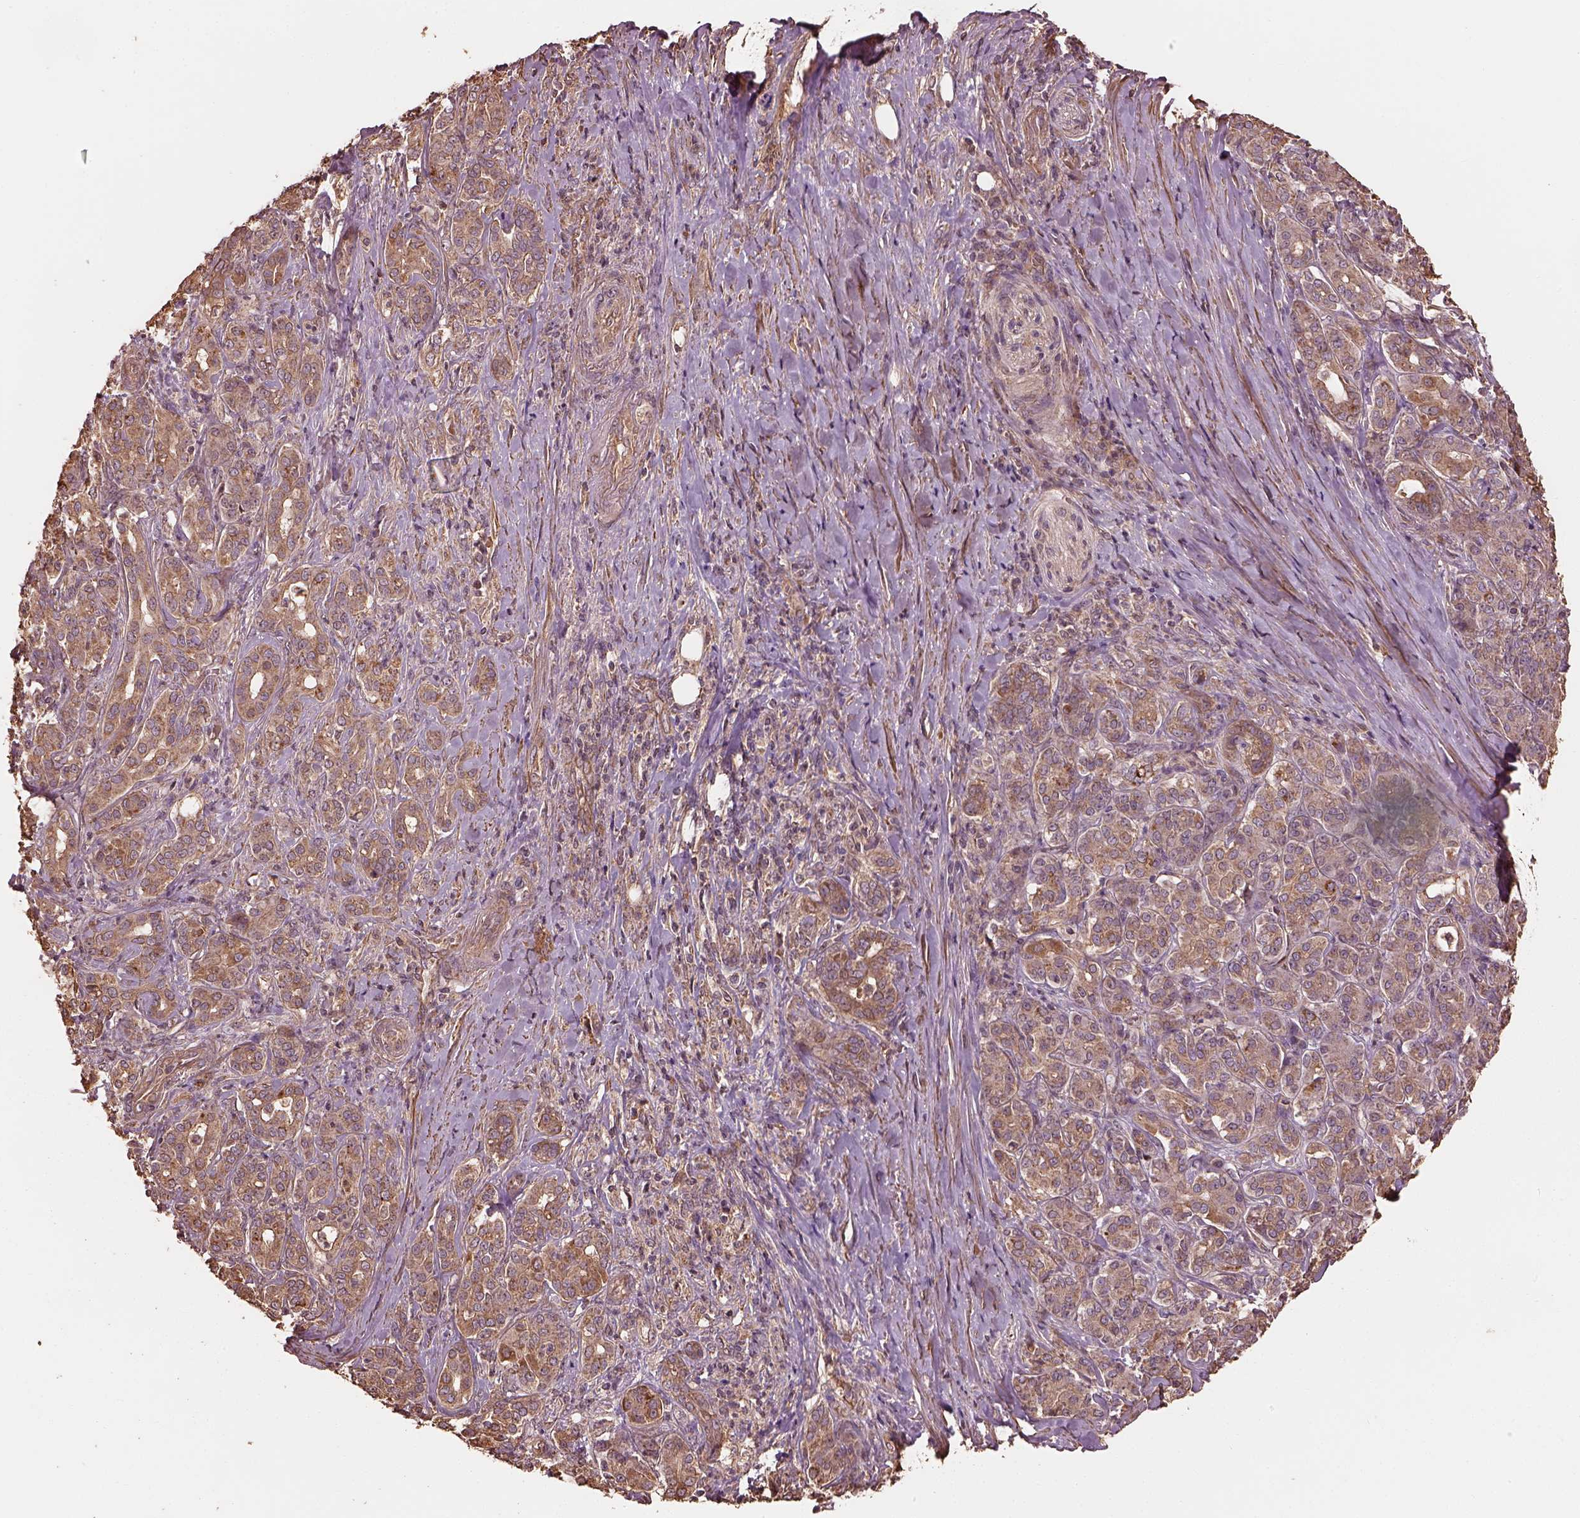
{"staining": {"intensity": "moderate", "quantity": ">75%", "location": "cytoplasmic/membranous"}, "tissue": "pancreatic cancer", "cell_type": "Tumor cells", "image_type": "cancer", "snomed": [{"axis": "morphology", "description": "Normal tissue, NOS"}, {"axis": "morphology", "description": "Inflammation, NOS"}, {"axis": "morphology", "description": "Adenocarcinoma, NOS"}, {"axis": "topography", "description": "Pancreas"}], "caption": "Protein analysis of adenocarcinoma (pancreatic) tissue shows moderate cytoplasmic/membranous positivity in about >75% of tumor cells.", "gene": "METTL4", "patient": {"sex": "male", "age": 57}}